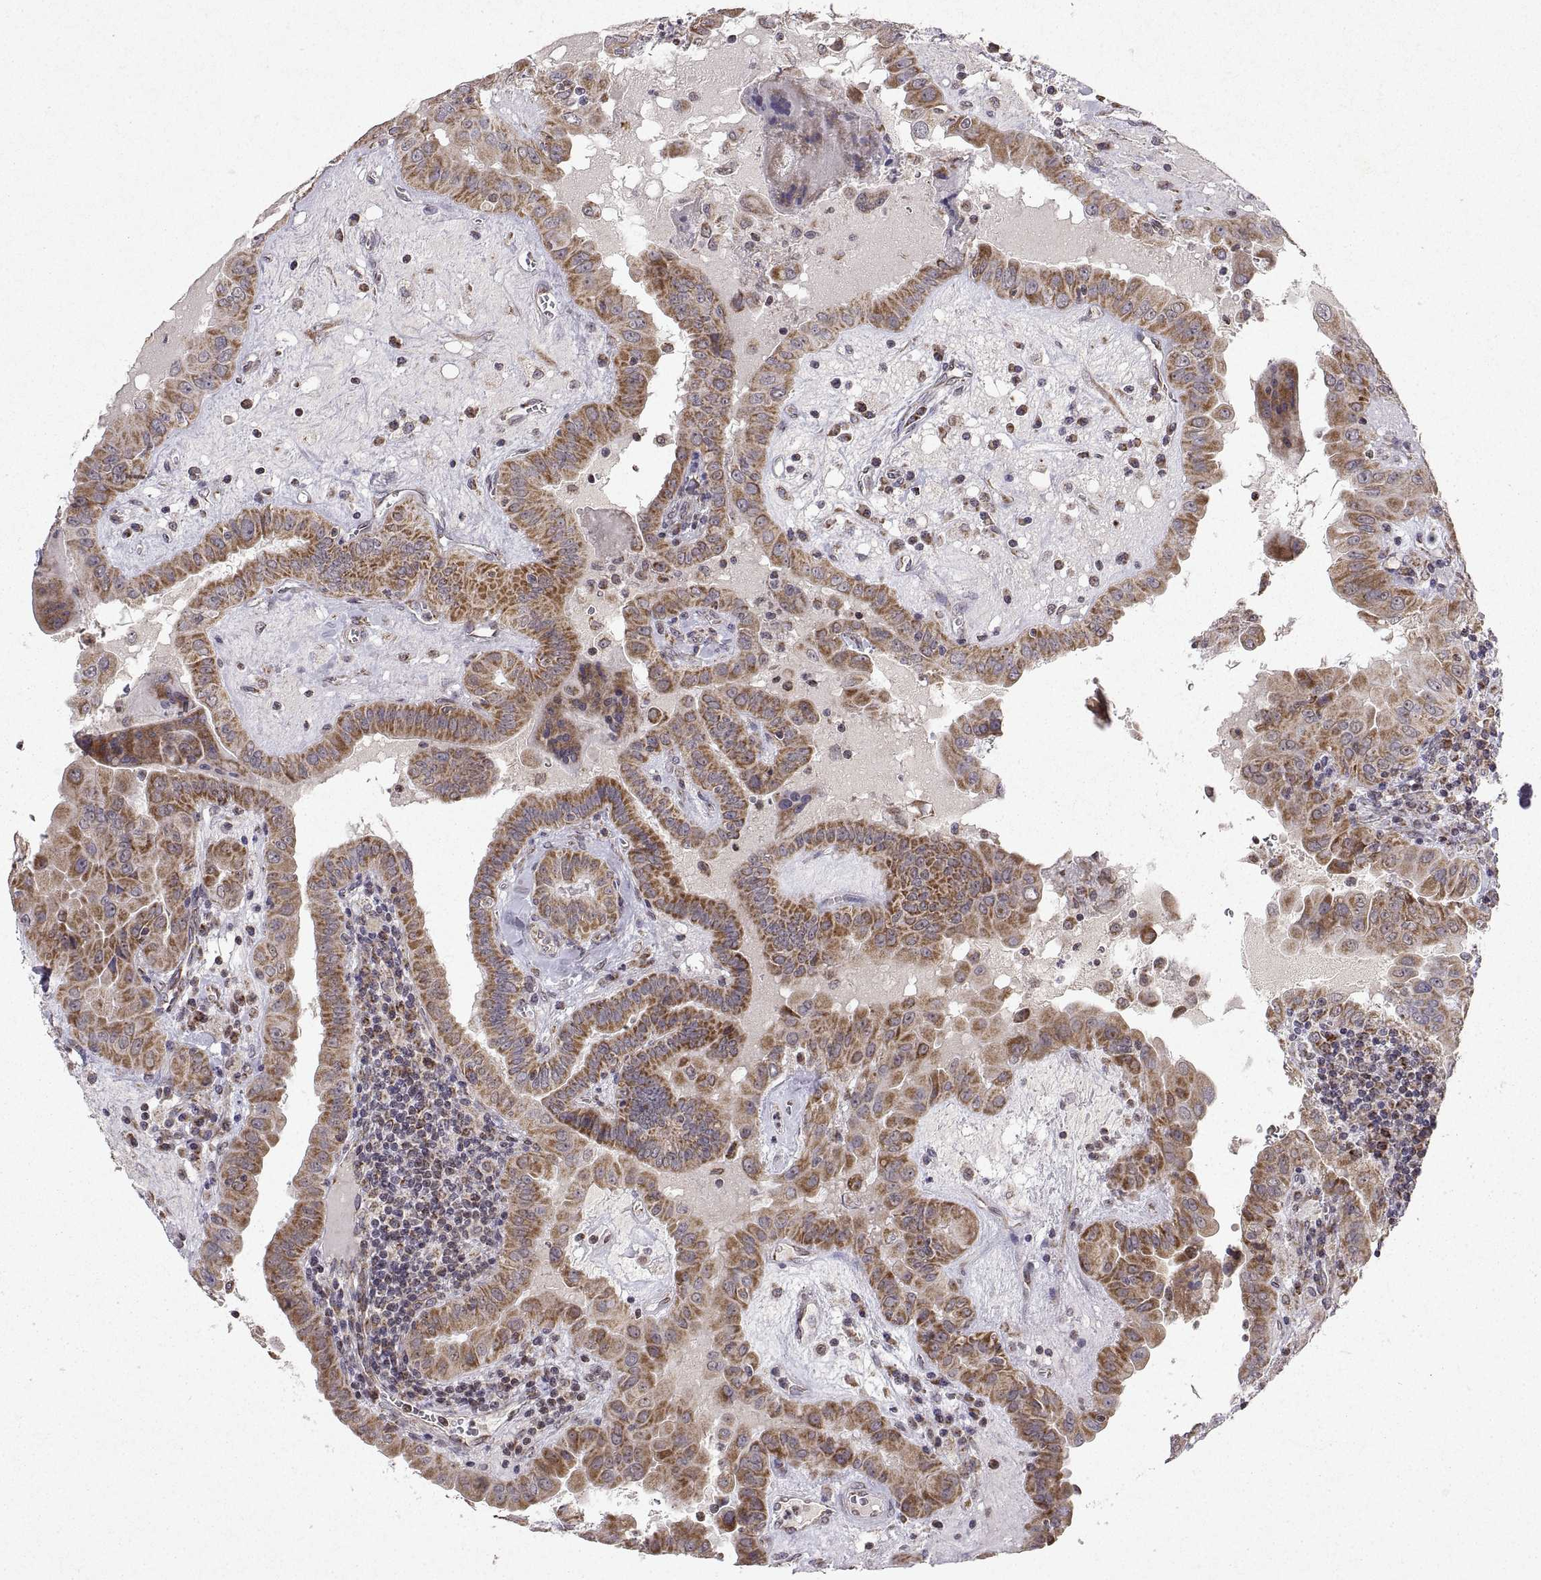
{"staining": {"intensity": "moderate", "quantity": ">75%", "location": "cytoplasmic/membranous"}, "tissue": "thyroid cancer", "cell_type": "Tumor cells", "image_type": "cancer", "snomed": [{"axis": "morphology", "description": "Papillary adenocarcinoma, NOS"}, {"axis": "topography", "description": "Thyroid gland"}], "caption": "Immunohistochemical staining of human papillary adenocarcinoma (thyroid) displays medium levels of moderate cytoplasmic/membranous staining in approximately >75% of tumor cells.", "gene": "MANBAL", "patient": {"sex": "female", "age": 37}}